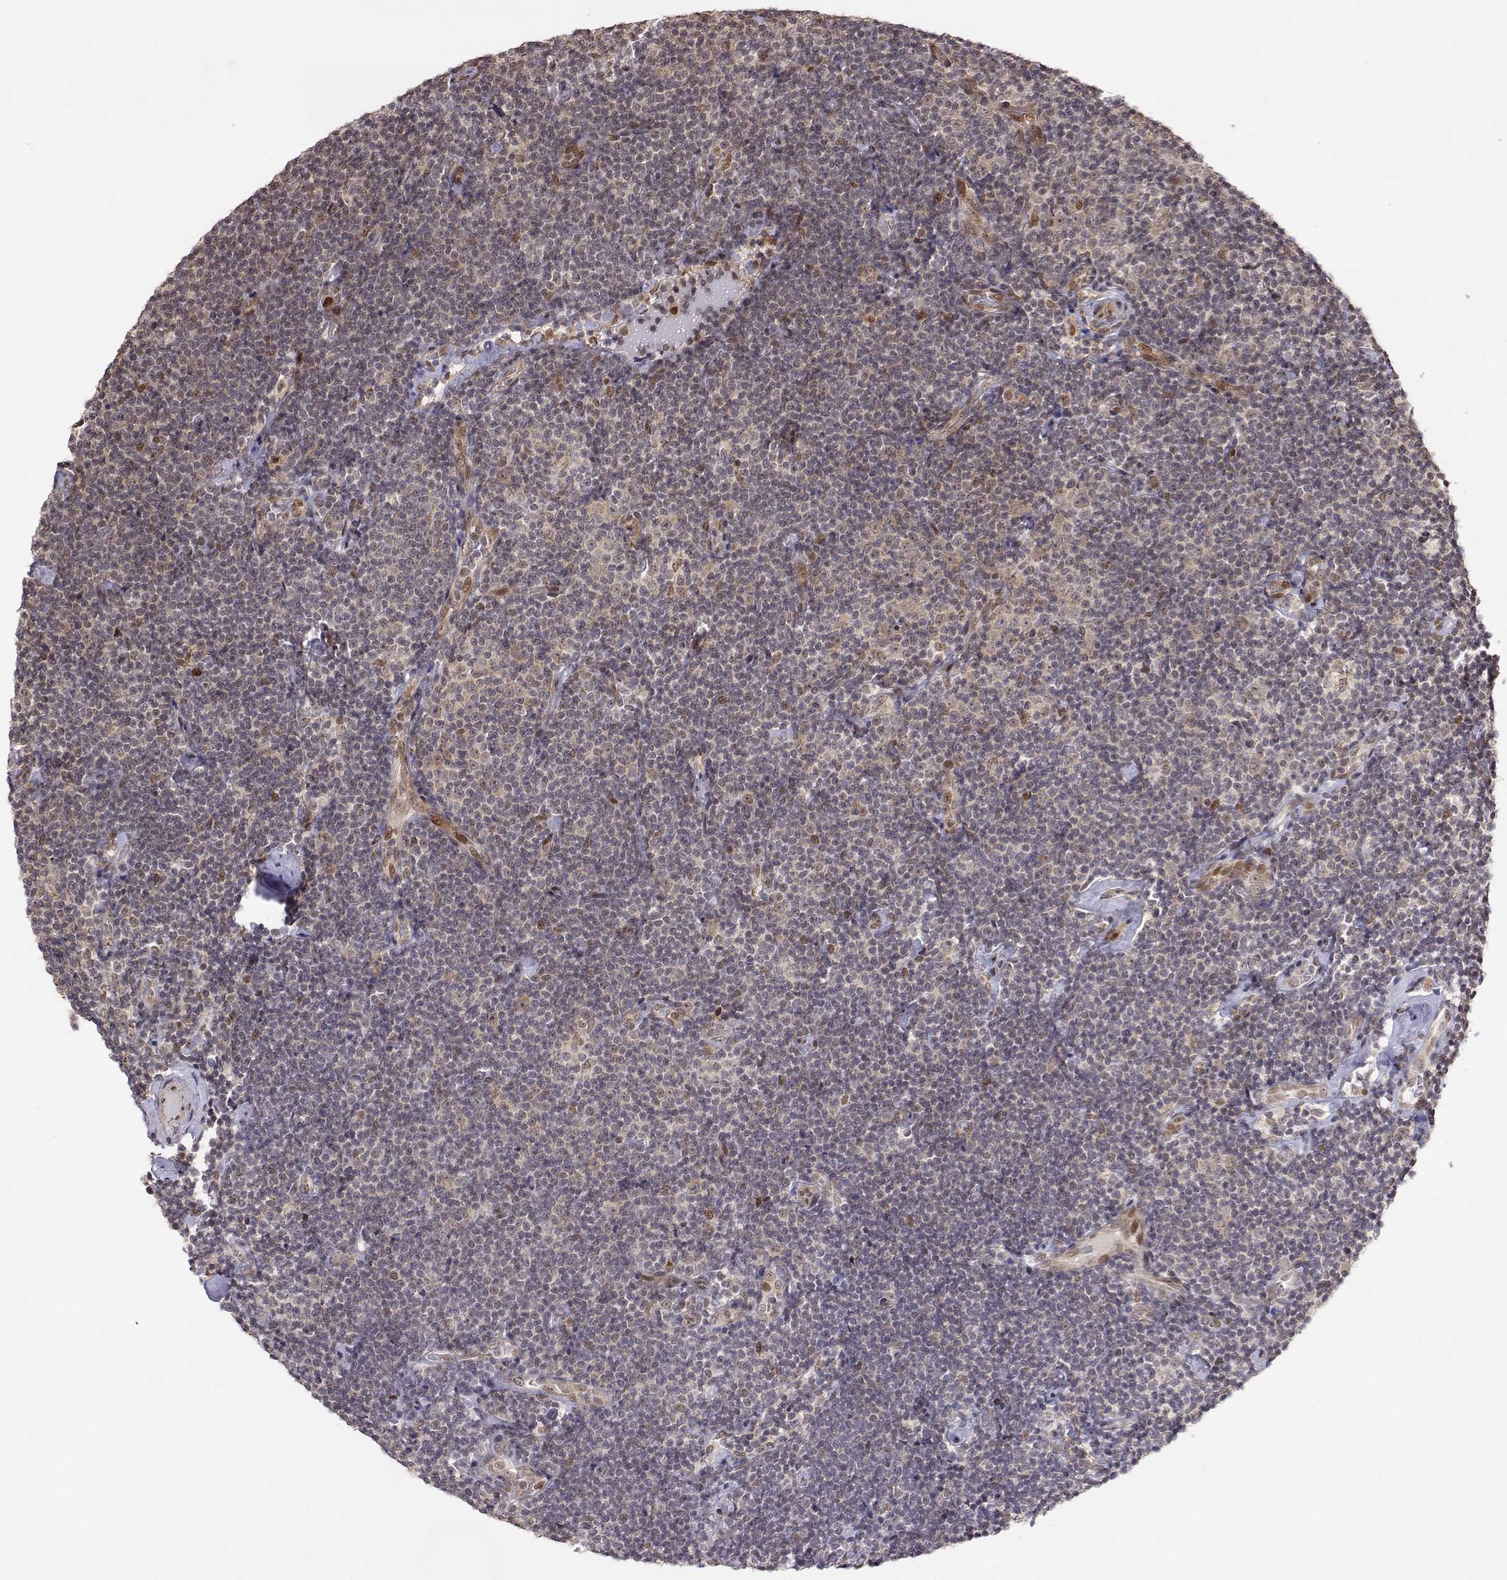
{"staining": {"intensity": "negative", "quantity": "none", "location": "none"}, "tissue": "lymphoma", "cell_type": "Tumor cells", "image_type": "cancer", "snomed": [{"axis": "morphology", "description": "Malignant lymphoma, non-Hodgkin's type, Low grade"}, {"axis": "topography", "description": "Lymph node"}], "caption": "A high-resolution micrograph shows immunohistochemistry staining of low-grade malignant lymphoma, non-Hodgkin's type, which displays no significant expression in tumor cells.", "gene": "BRCA1", "patient": {"sex": "male", "age": 81}}